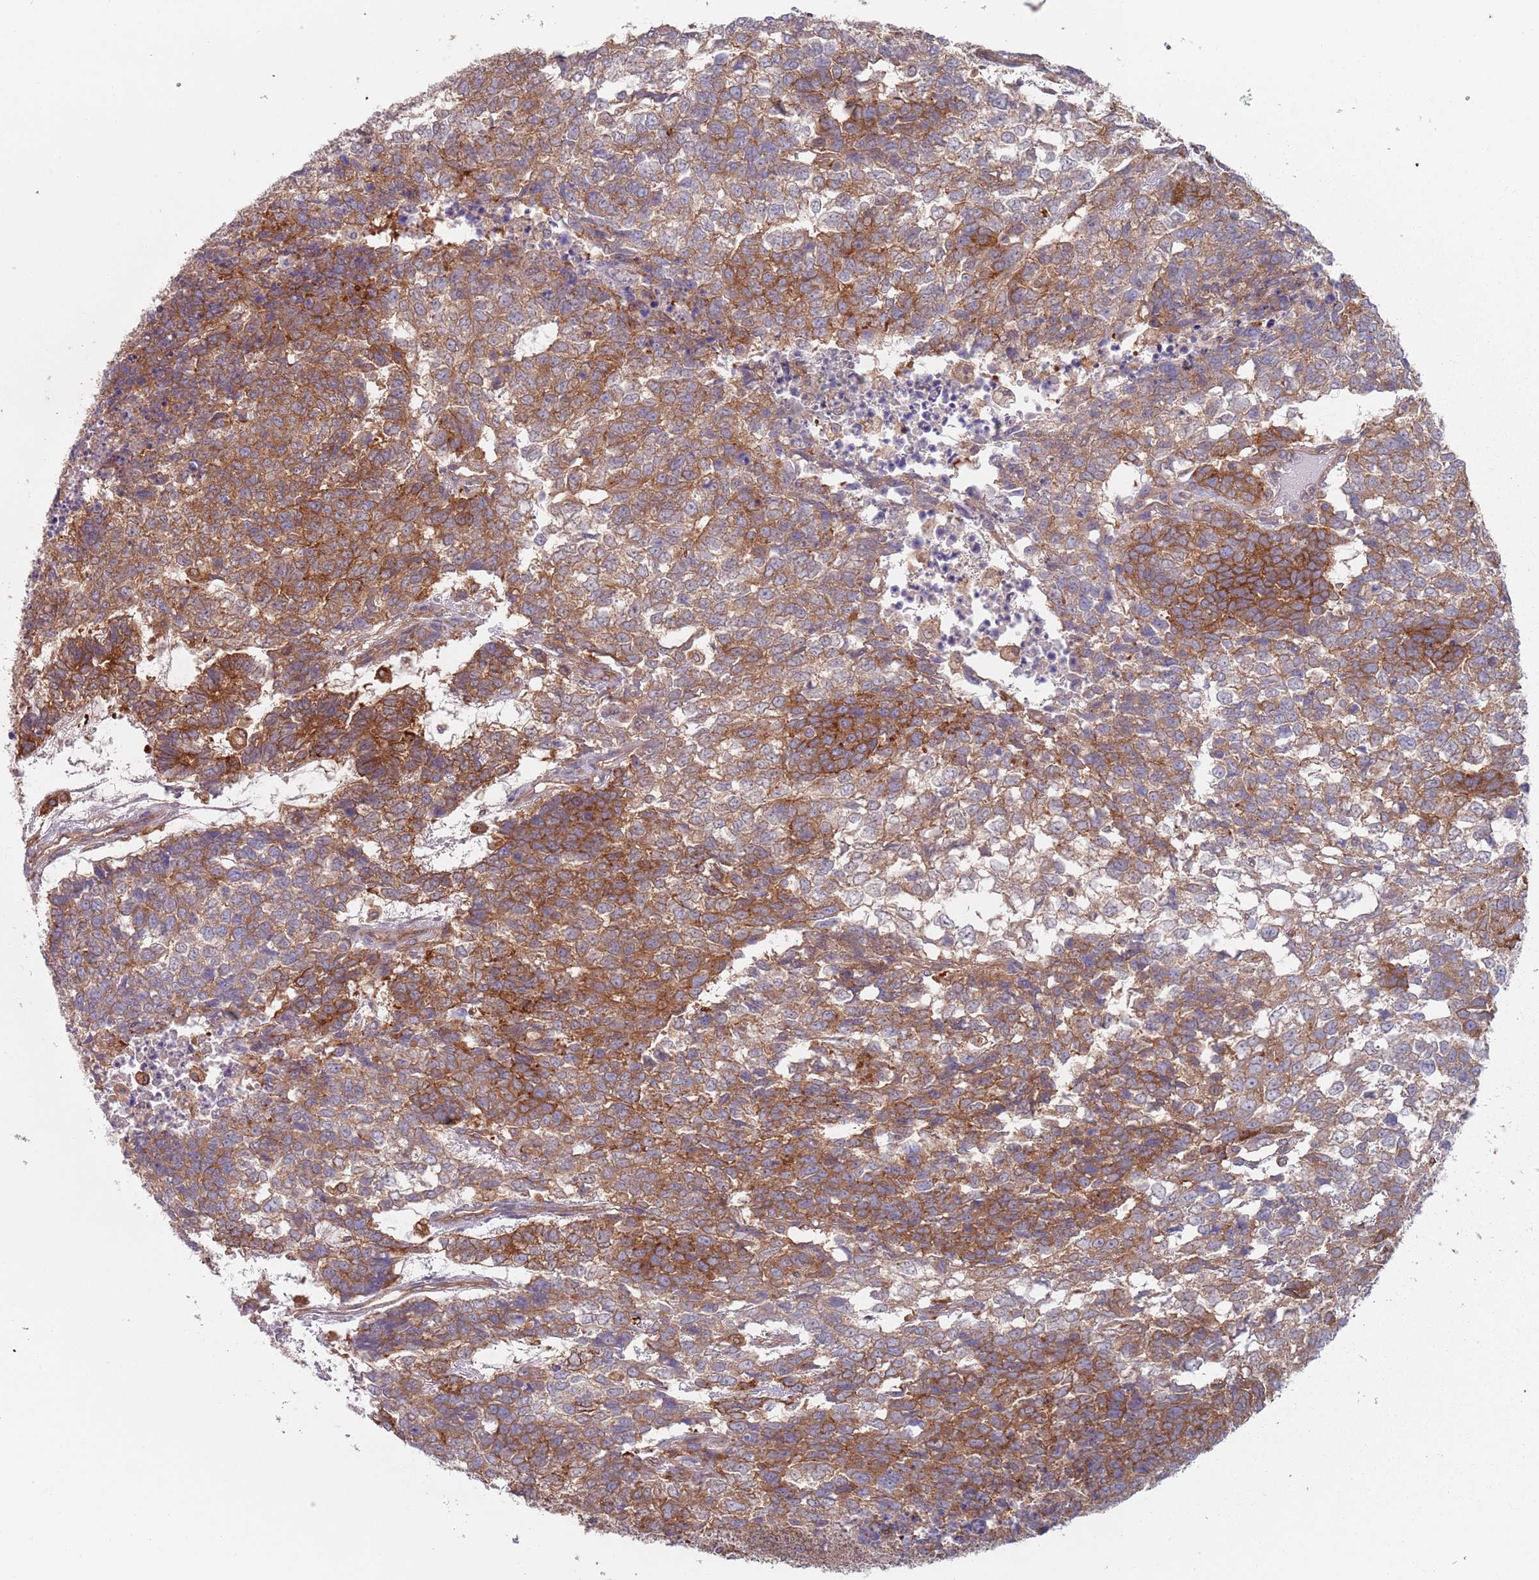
{"staining": {"intensity": "strong", "quantity": ">75%", "location": "cytoplasmic/membranous"}, "tissue": "testis cancer", "cell_type": "Tumor cells", "image_type": "cancer", "snomed": [{"axis": "morphology", "description": "Carcinoma, Embryonal, NOS"}, {"axis": "topography", "description": "Testis"}], "caption": "Testis cancer (embryonal carcinoma) stained for a protein displays strong cytoplasmic/membranous positivity in tumor cells.", "gene": "APPL2", "patient": {"sex": "male", "age": 23}}